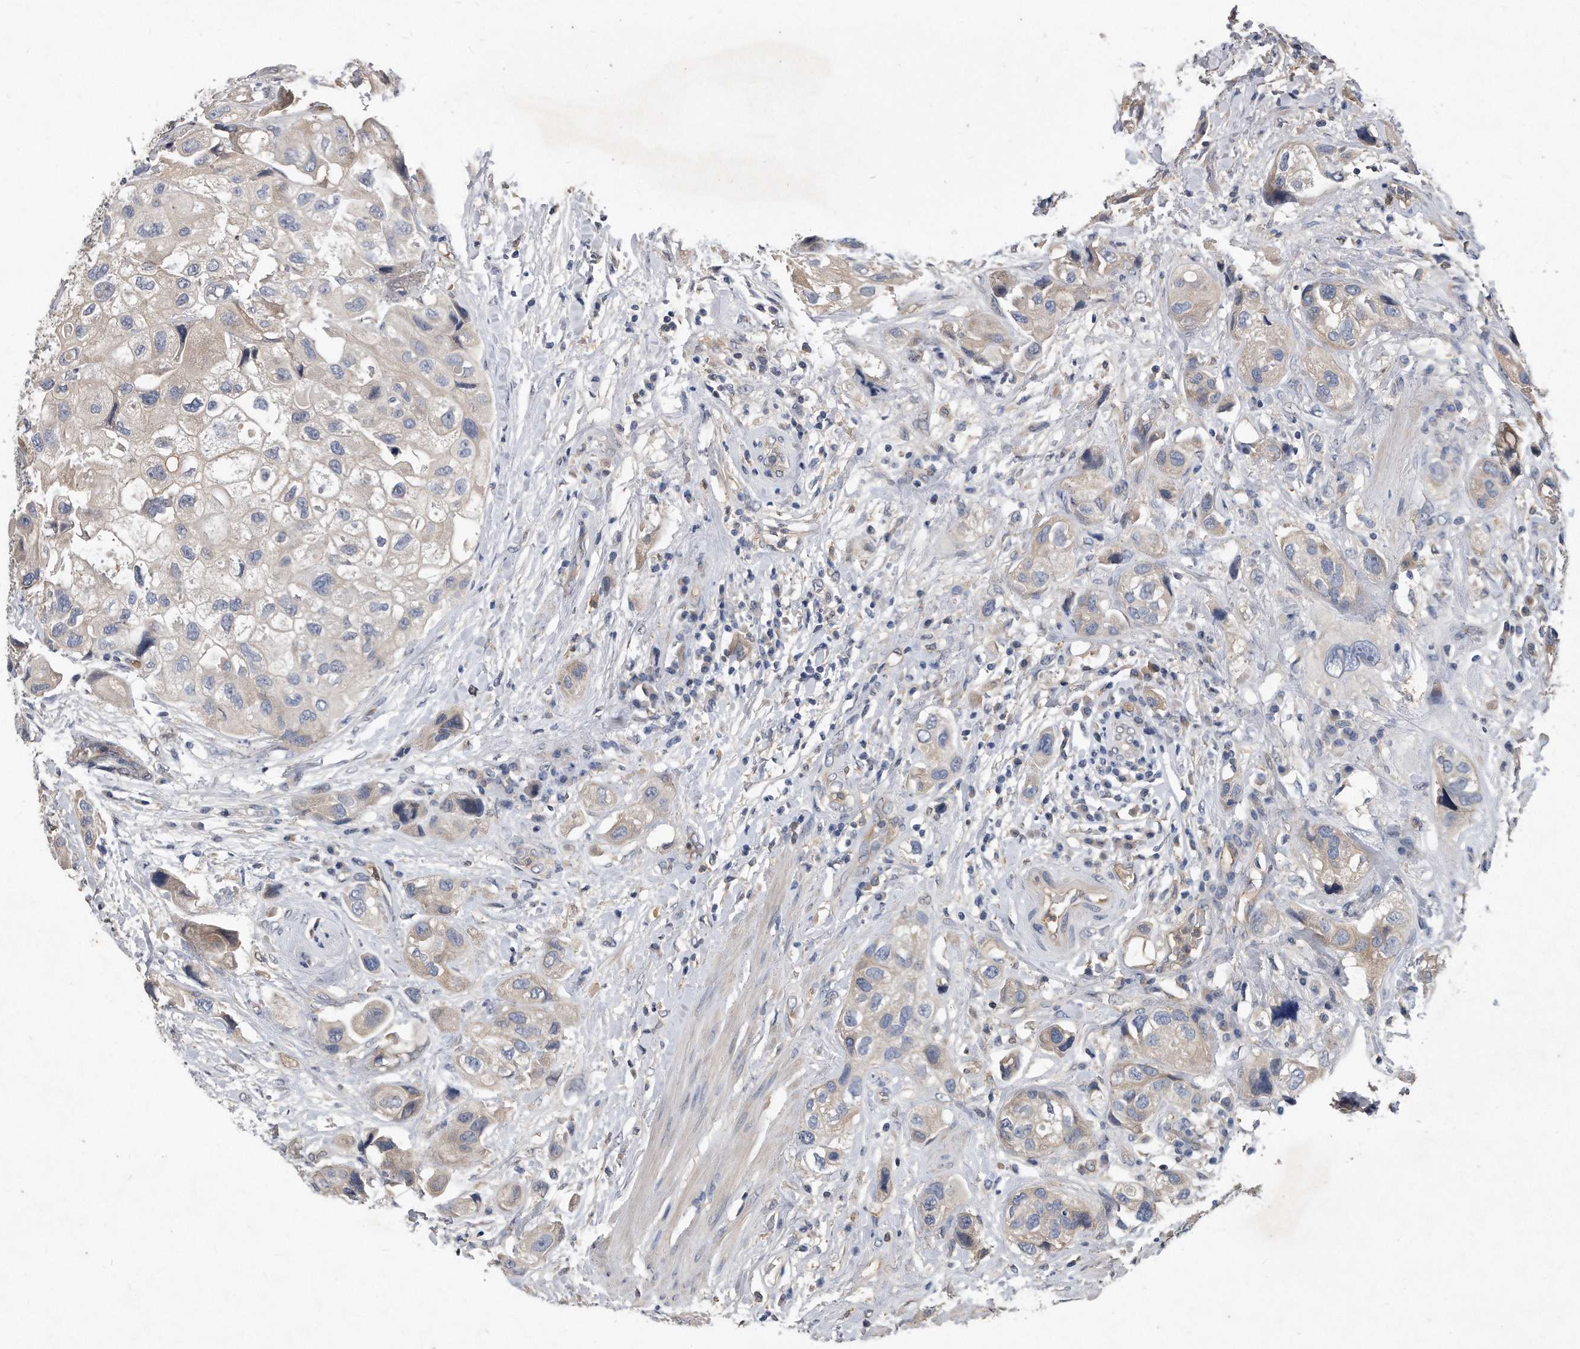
{"staining": {"intensity": "weak", "quantity": "<25%", "location": "cytoplasmic/membranous"}, "tissue": "urothelial cancer", "cell_type": "Tumor cells", "image_type": "cancer", "snomed": [{"axis": "morphology", "description": "Urothelial carcinoma, High grade"}, {"axis": "topography", "description": "Urinary bladder"}], "caption": "Tumor cells show no significant protein positivity in high-grade urothelial carcinoma.", "gene": "HOMER3", "patient": {"sex": "female", "age": 64}}